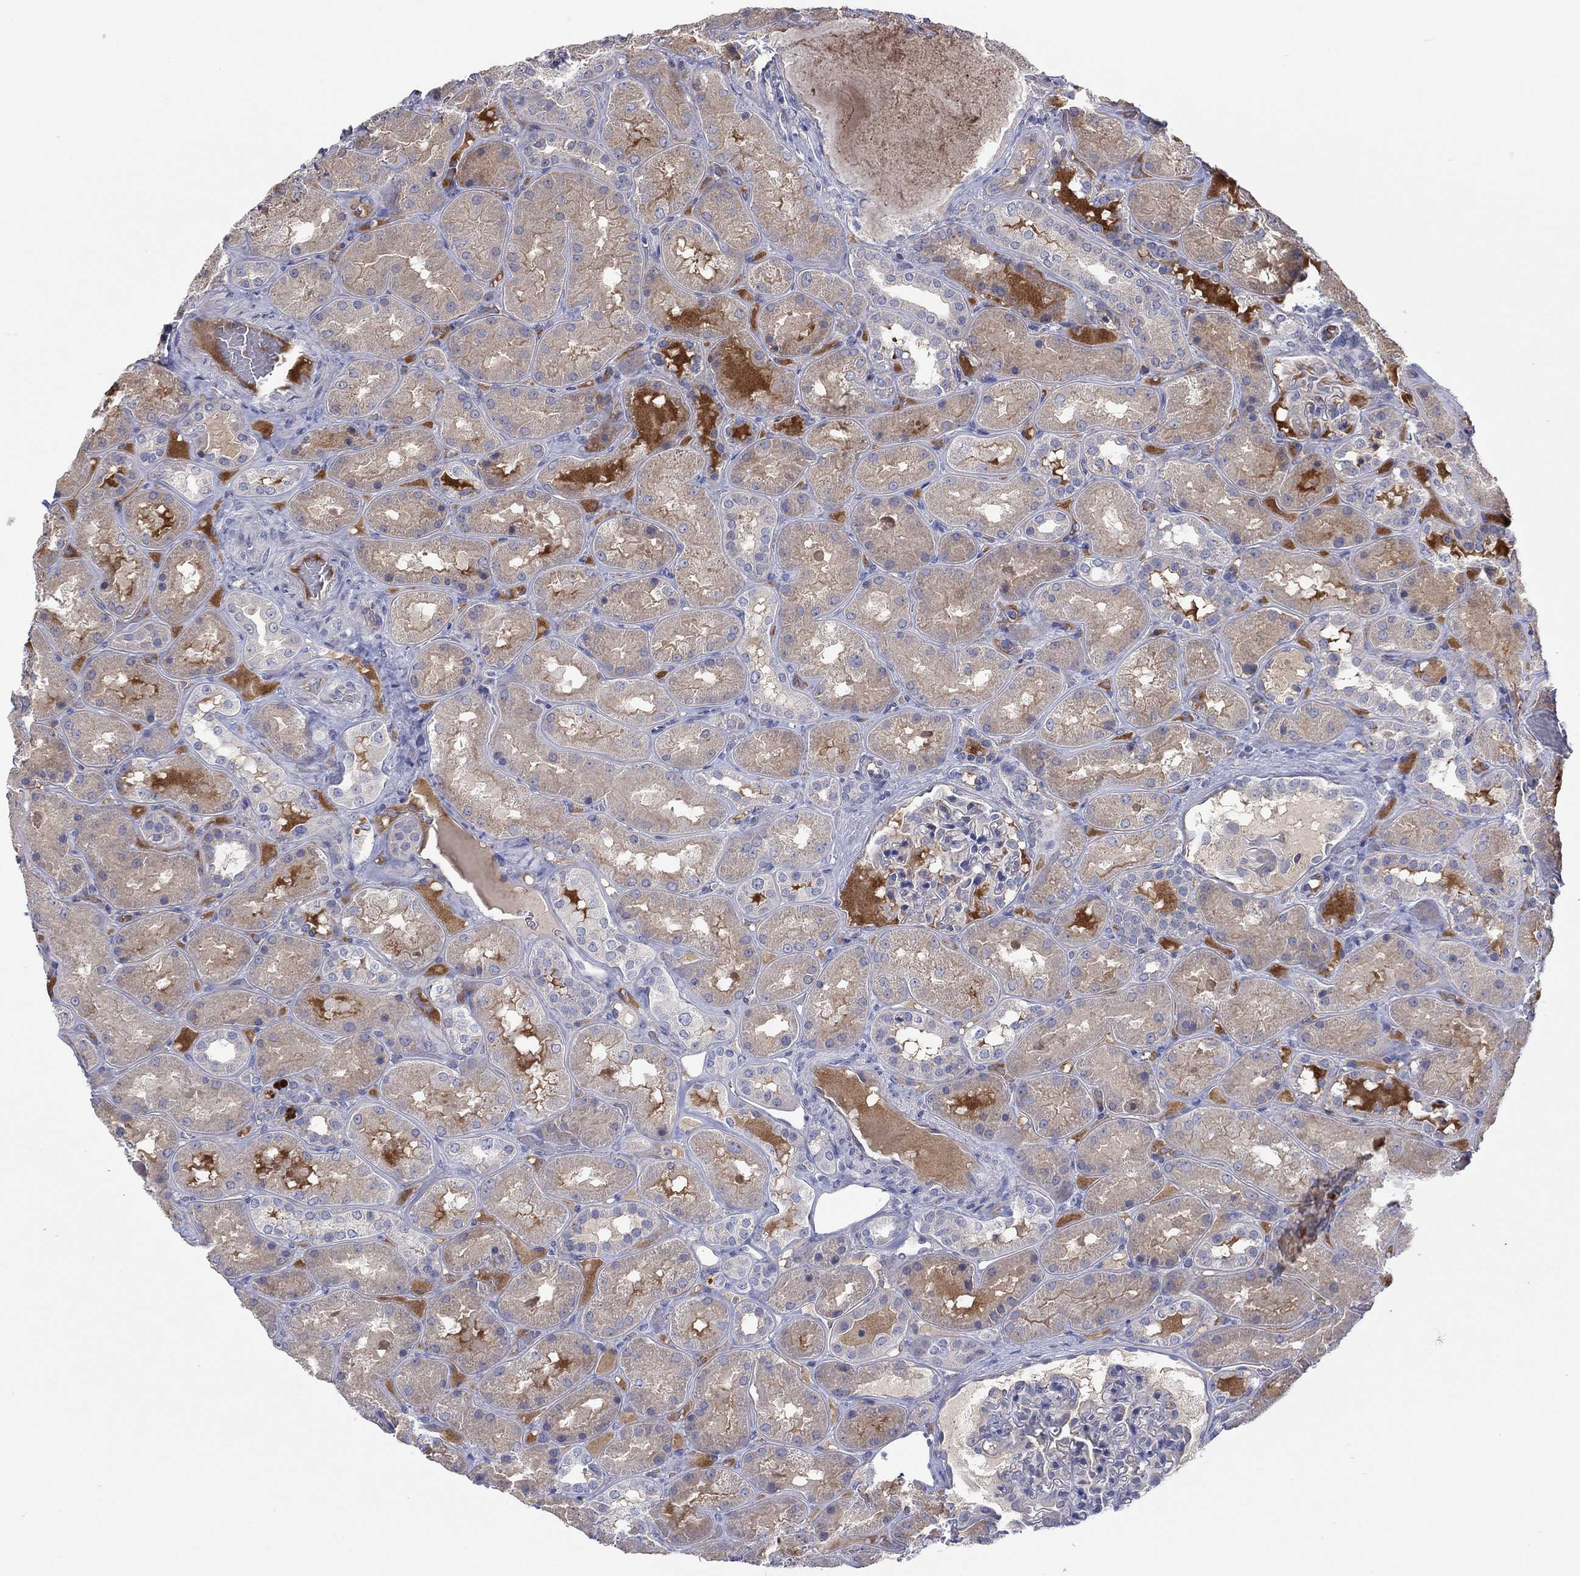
{"staining": {"intensity": "negative", "quantity": "none", "location": "none"}, "tissue": "kidney", "cell_type": "Cells in glomeruli", "image_type": "normal", "snomed": [{"axis": "morphology", "description": "Normal tissue, NOS"}, {"axis": "topography", "description": "Kidney"}], "caption": "An IHC photomicrograph of unremarkable kidney is shown. There is no staining in cells in glomeruli of kidney.", "gene": "PLCL2", "patient": {"sex": "male", "age": 73}}